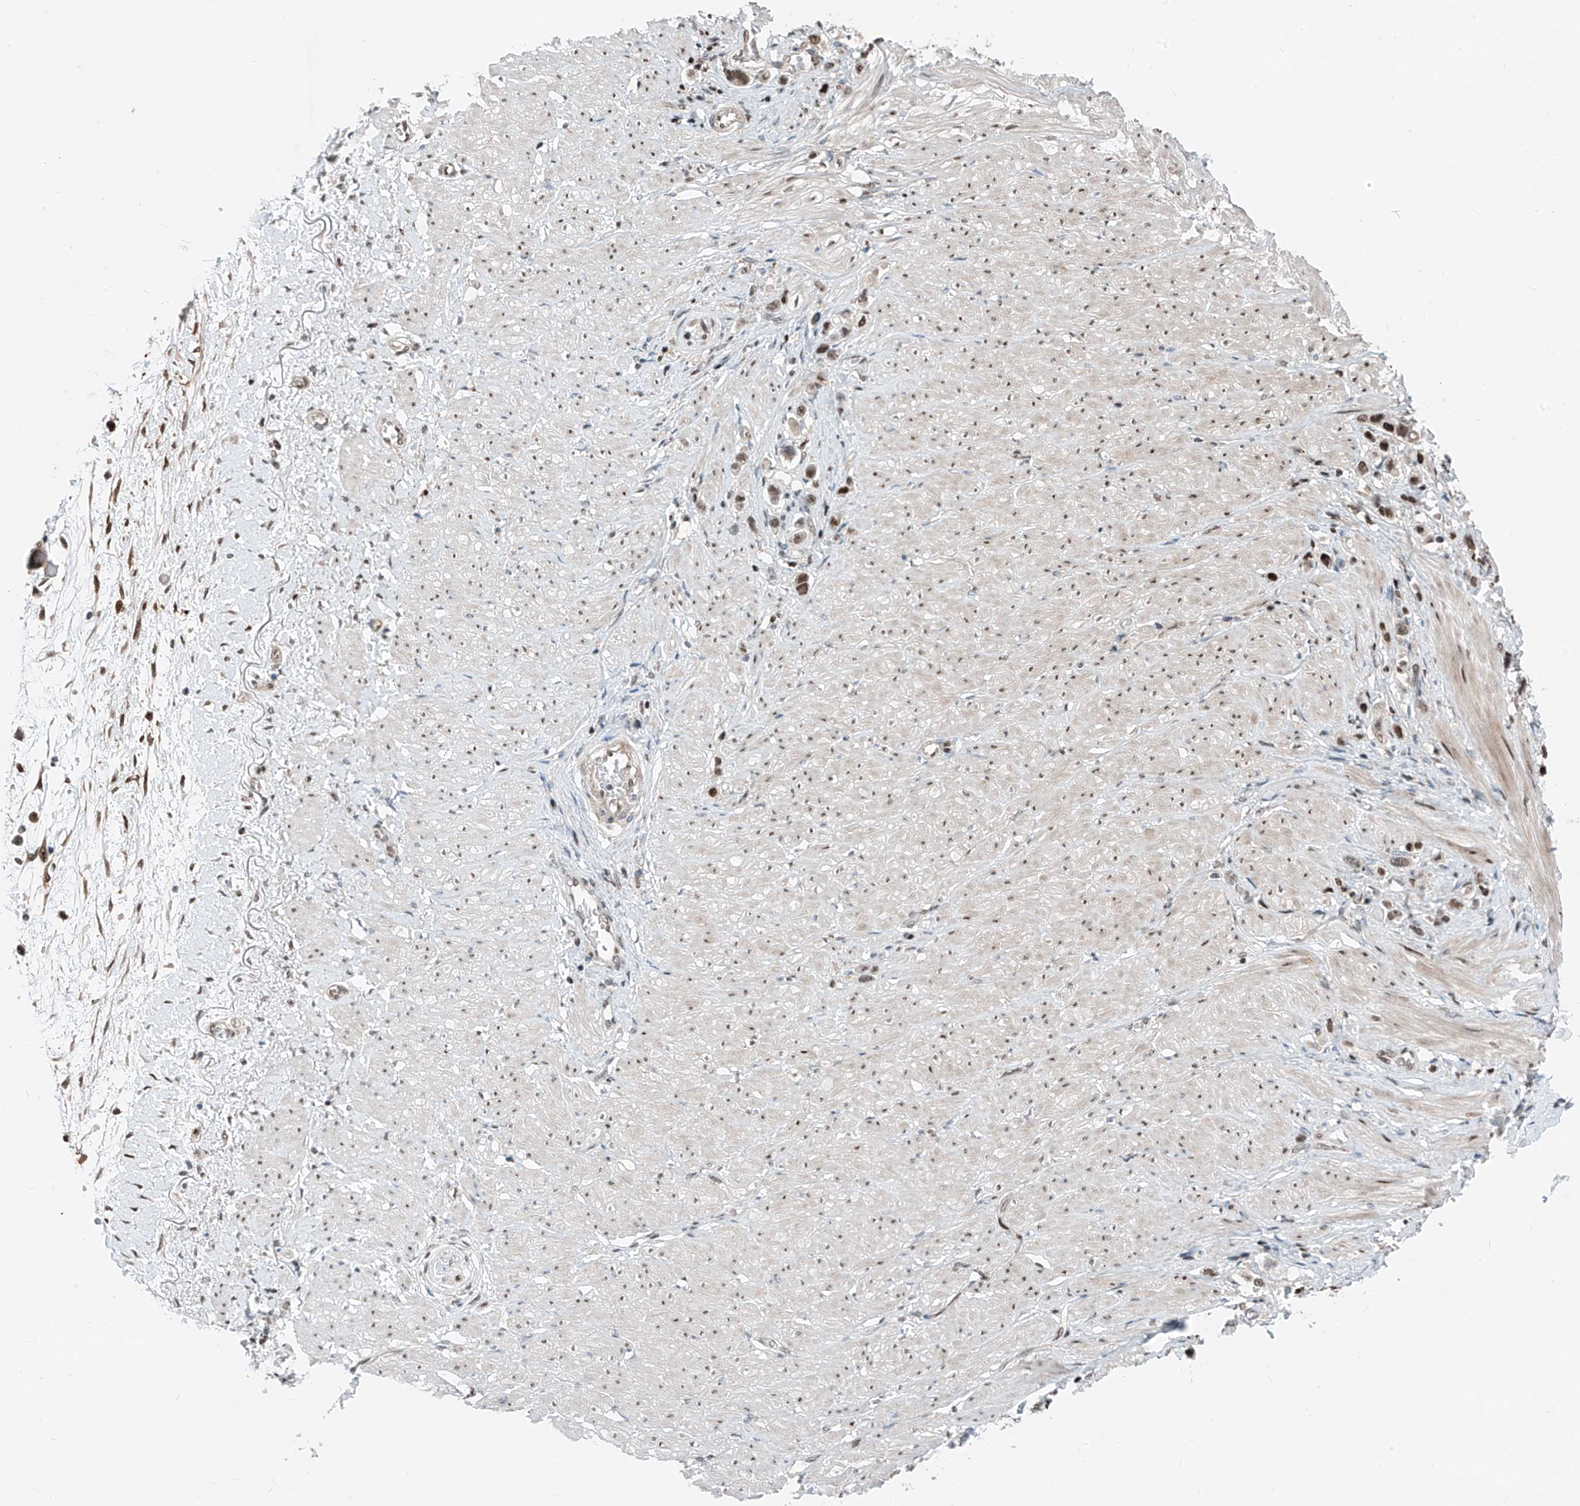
{"staining": {"intensity": "moderate", "quantity": ">75%", "location": "nuclear"}, "tissue": "stomach cancer", "cell_type": "Tumor cells", "image_type": "cancer", "snomed": [{"axis": "morphology", "description": "Adenocarcinoma, NOS"}, {"axis": "topography", "description": "Stomach"}], "caption": "IHC histopathology image of neoplastic tissue: human stomach cancer stained using immunohistochemistry (IHC) demonstrates medium levels of moderate protein expression localized specifically in the nuclear of tumor cells, appearing as a nuclear brown color.", "gene": "RBP7", "patient": {"sex": "female", "age": 65}}